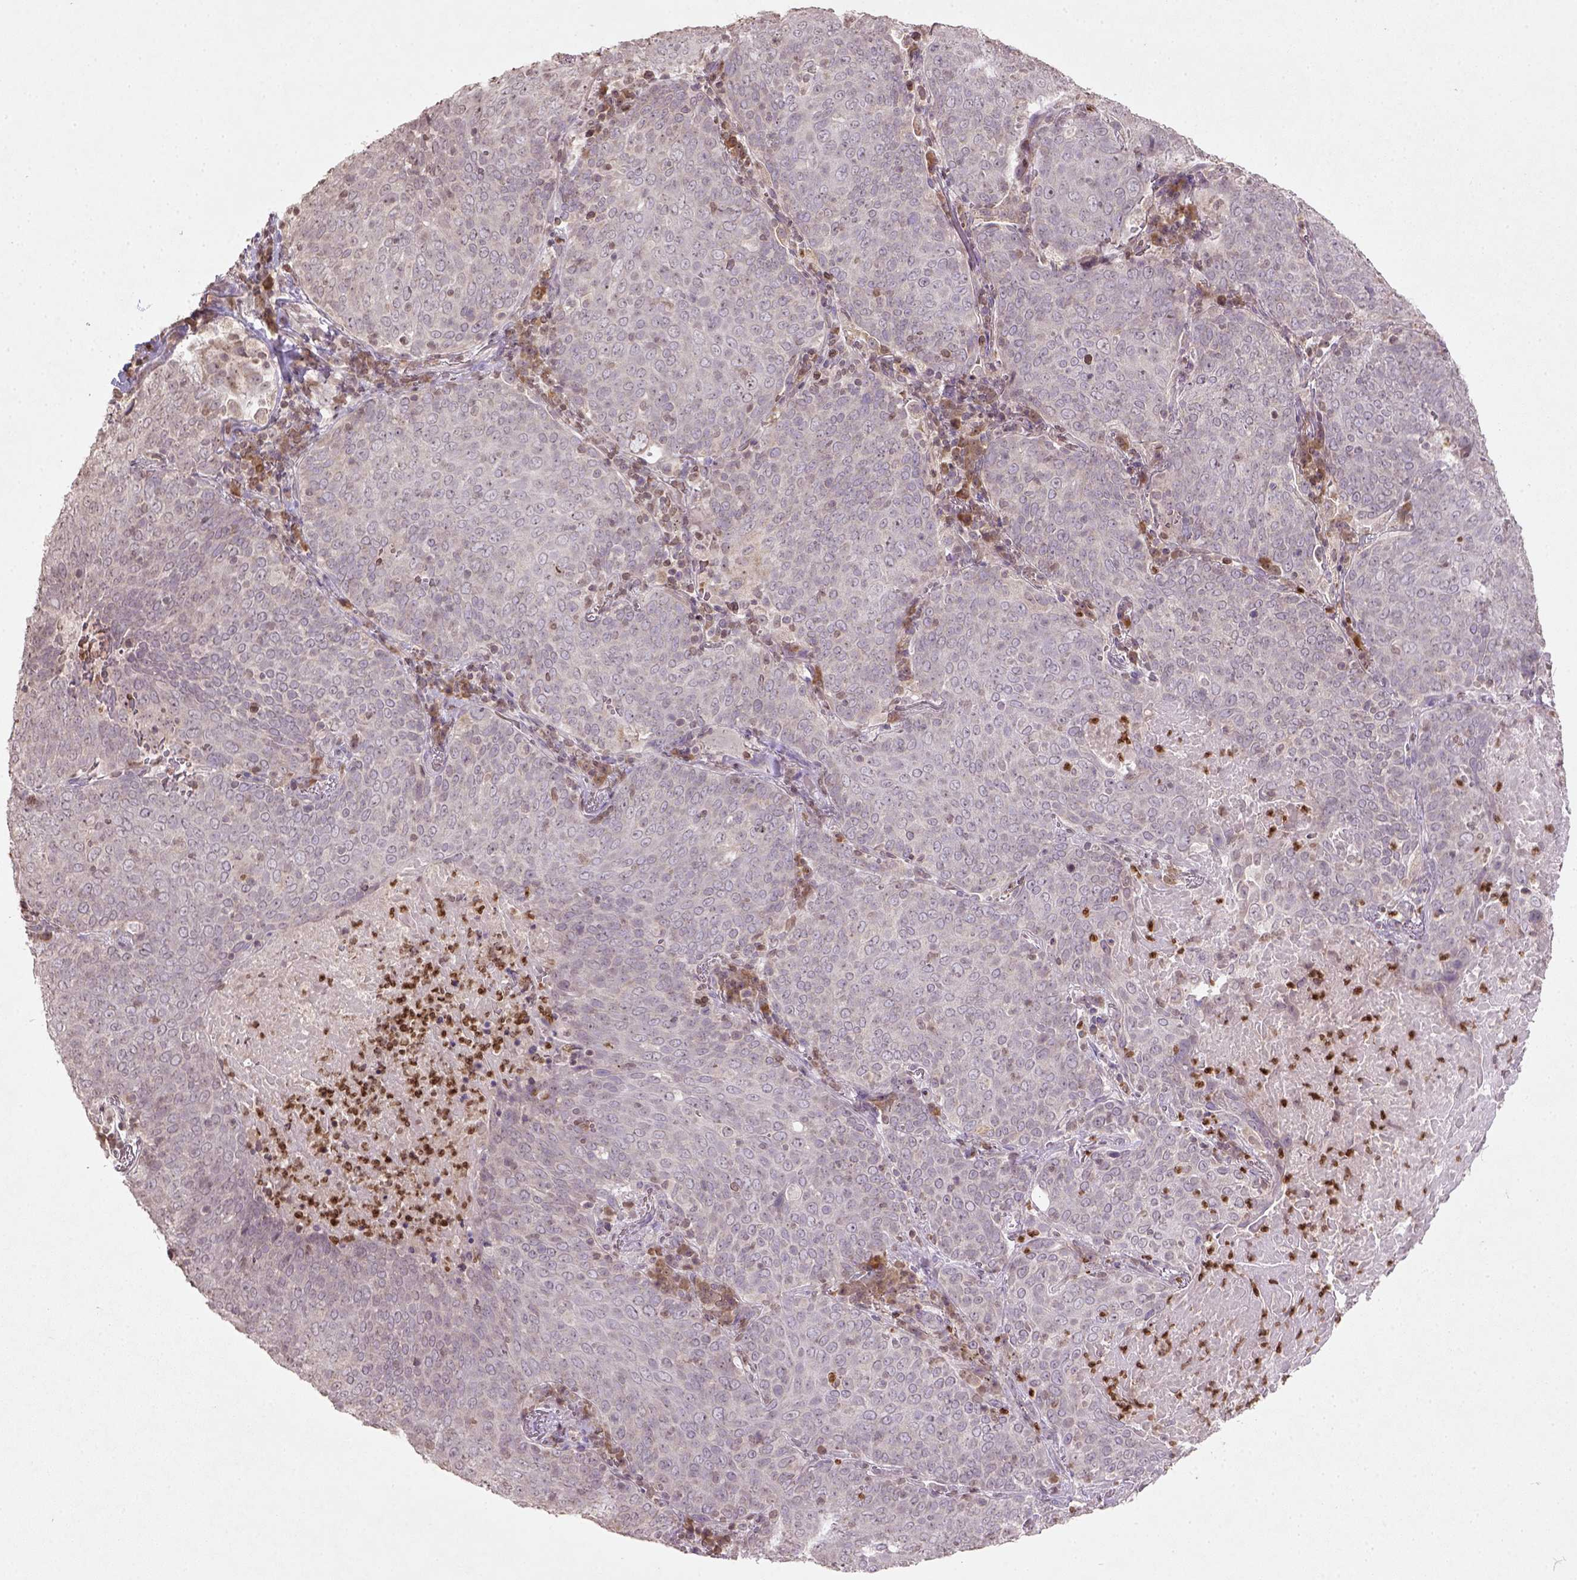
{"staining": {"intensity": "negative", "quantity": "none", "location": "none"}, "tissue": "lung cancer", "cell_type": "Tumor cells", "image_type": "cancer", "snomed": [{"axis": "morphology", "description": "Squamous cell carcinoma, NOS"}, {"axis": "topography", "description": "Lung"}], "caption": "High power microscopy photomicrograph of an immunohistochemistry image of lung cancer, revealing no significant positivity in tumor cells.", "gene": "NUDT3", "patient": {"sex": "male", "age": 82}}